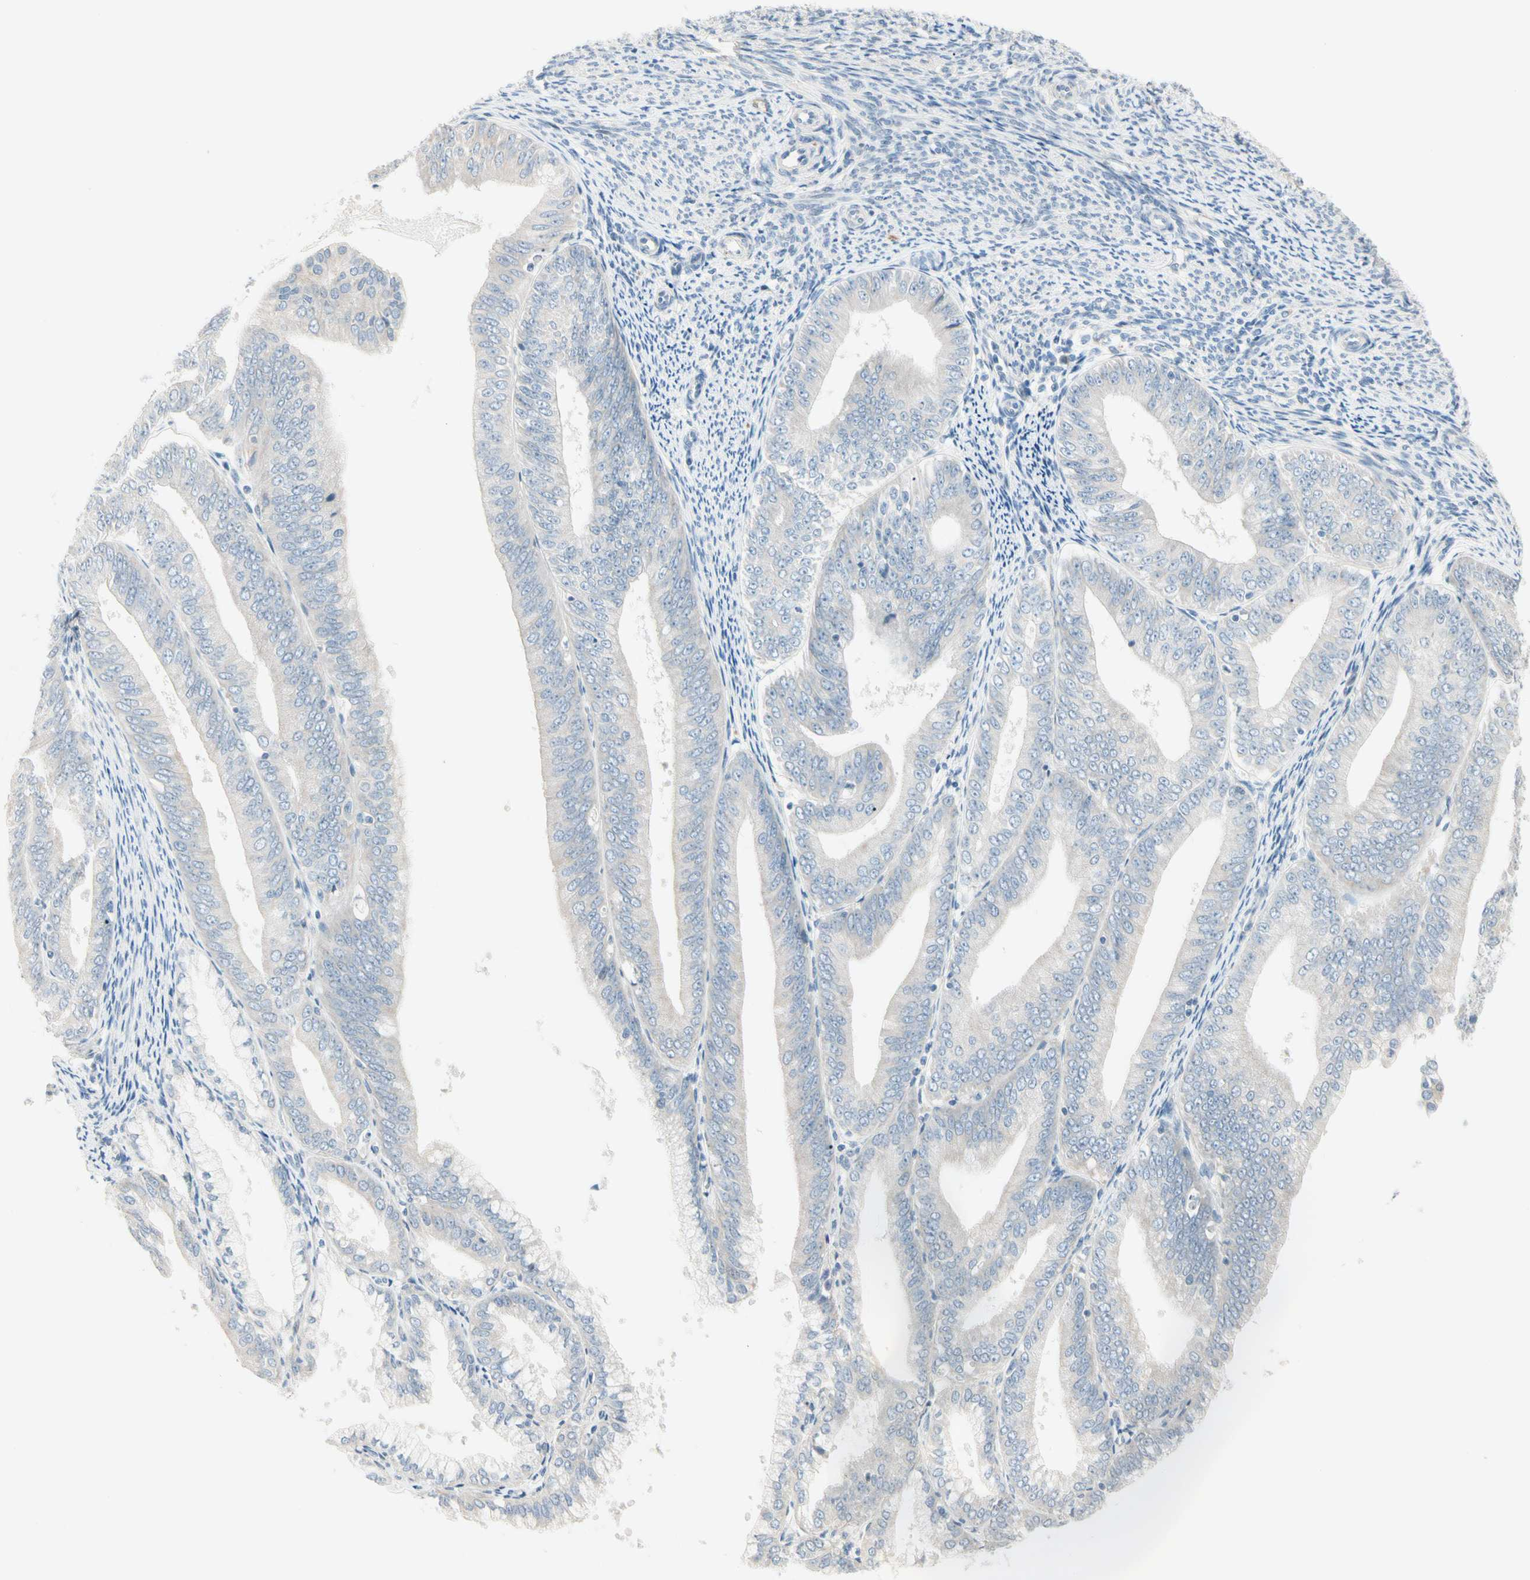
{"staining": {"intensity": "negative", "quantity": "none", "location": "none"}, "tissue": "endometrial cancer", "cell_type": "Tumor cells", "image_type": "cancer", "snomed": [{"axis": "morphology", "description": "Adenocarcinoma, NOS"}, {"axis": "topography", "description": "Endometrium"}], "caption": "Protein analysis of endometrial adenocarcinoma demonstrates no significant positivity in tumor cells.", "gene": "ALDH18A1", "patient": {"sex": "female", "age": 63}}